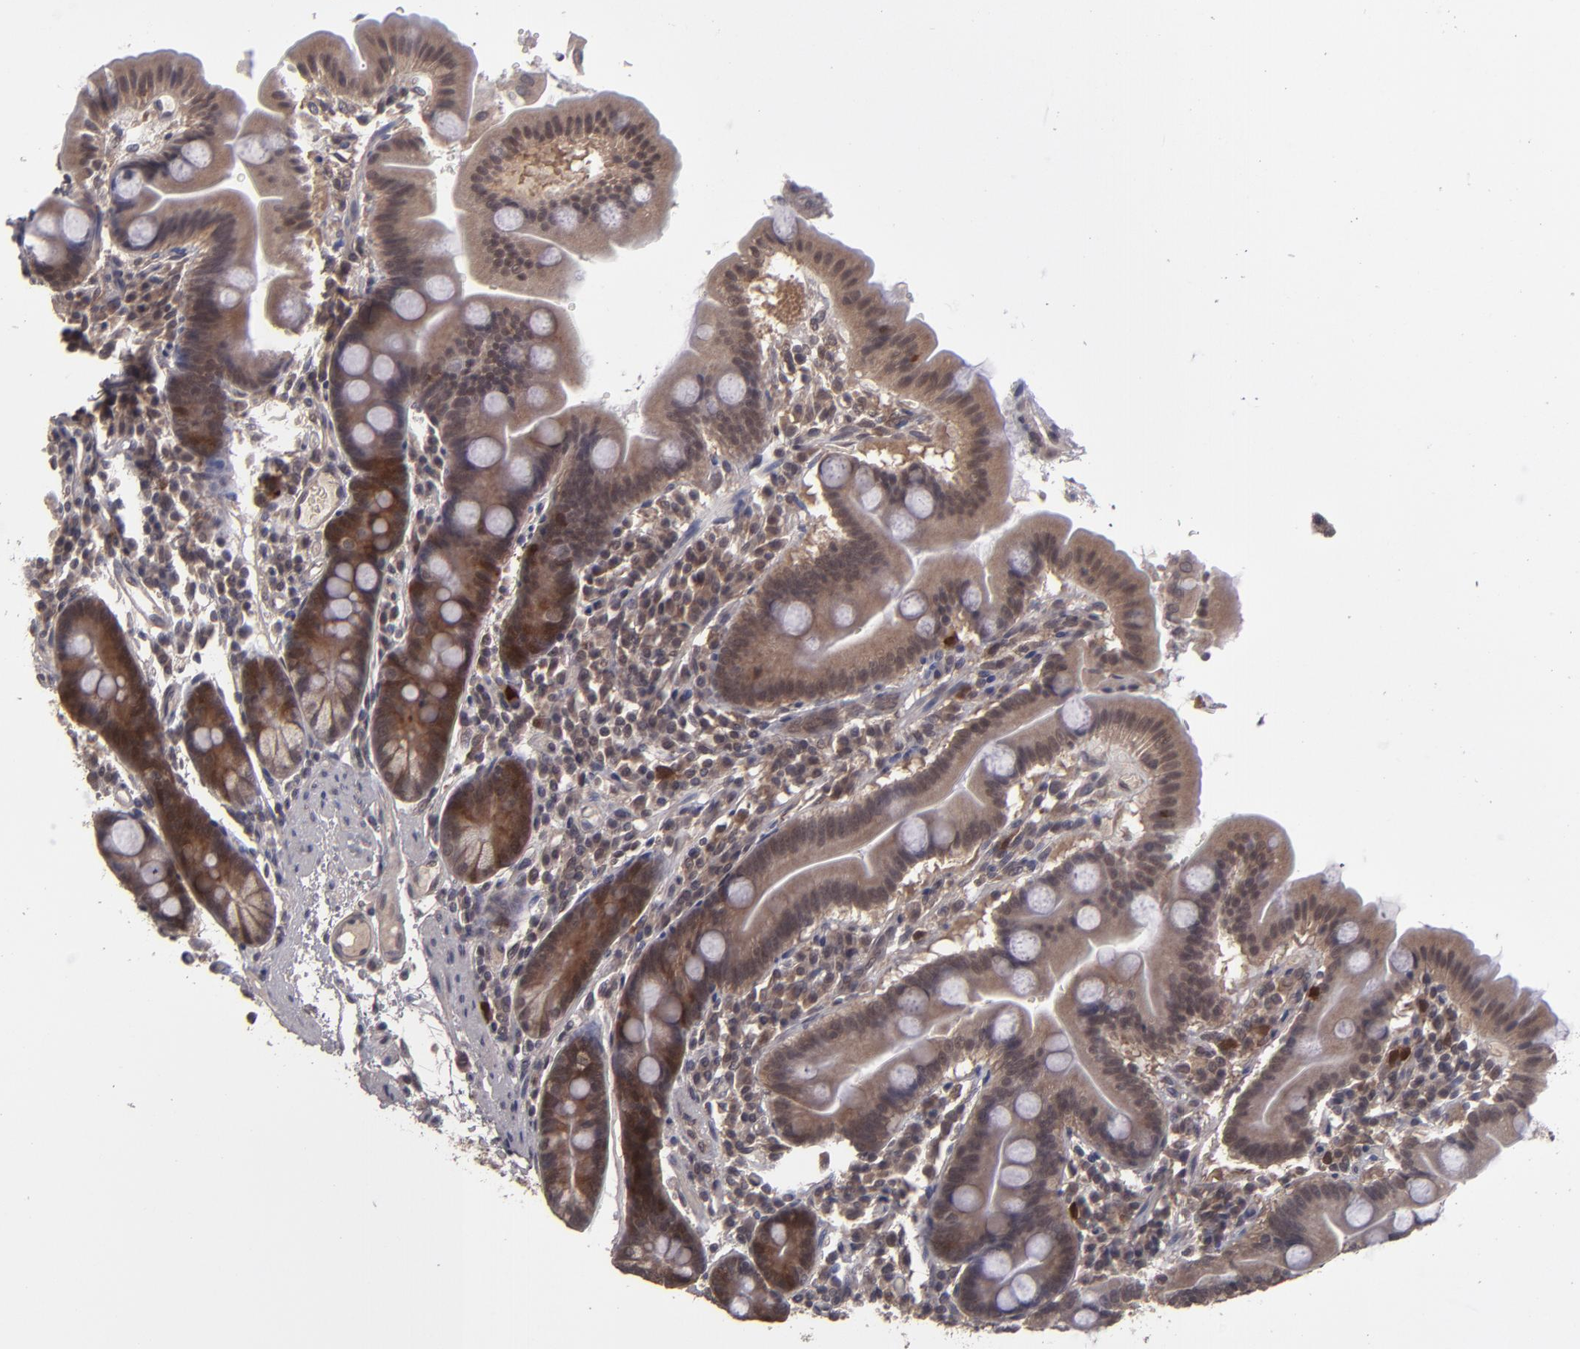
{"staining": {"intensity": "moderate", "quantity": ">75%", "location": "cytoplasmic/membranous"}, "tissue": "duodenum", "cell_type": "Glandular cells", "image_type": "normal", "snomed": [{"axis": "morphology", "description": "Normal tissue, NOS"}, {"axis": "topography", "description": "Duodenum"}], "caption": "DAB immunohistochemical staining of benign duodenum reveals moderate cytoplasmic/membranous protein staining in approximately >75% of glandular cells. The staining is performed using DAB brown chromogen to label protein expression. The nuclei are counter-stained blue using hematoxylin.", "gene": "TYMS", "patient": {"sex": "male", "age": 50}}